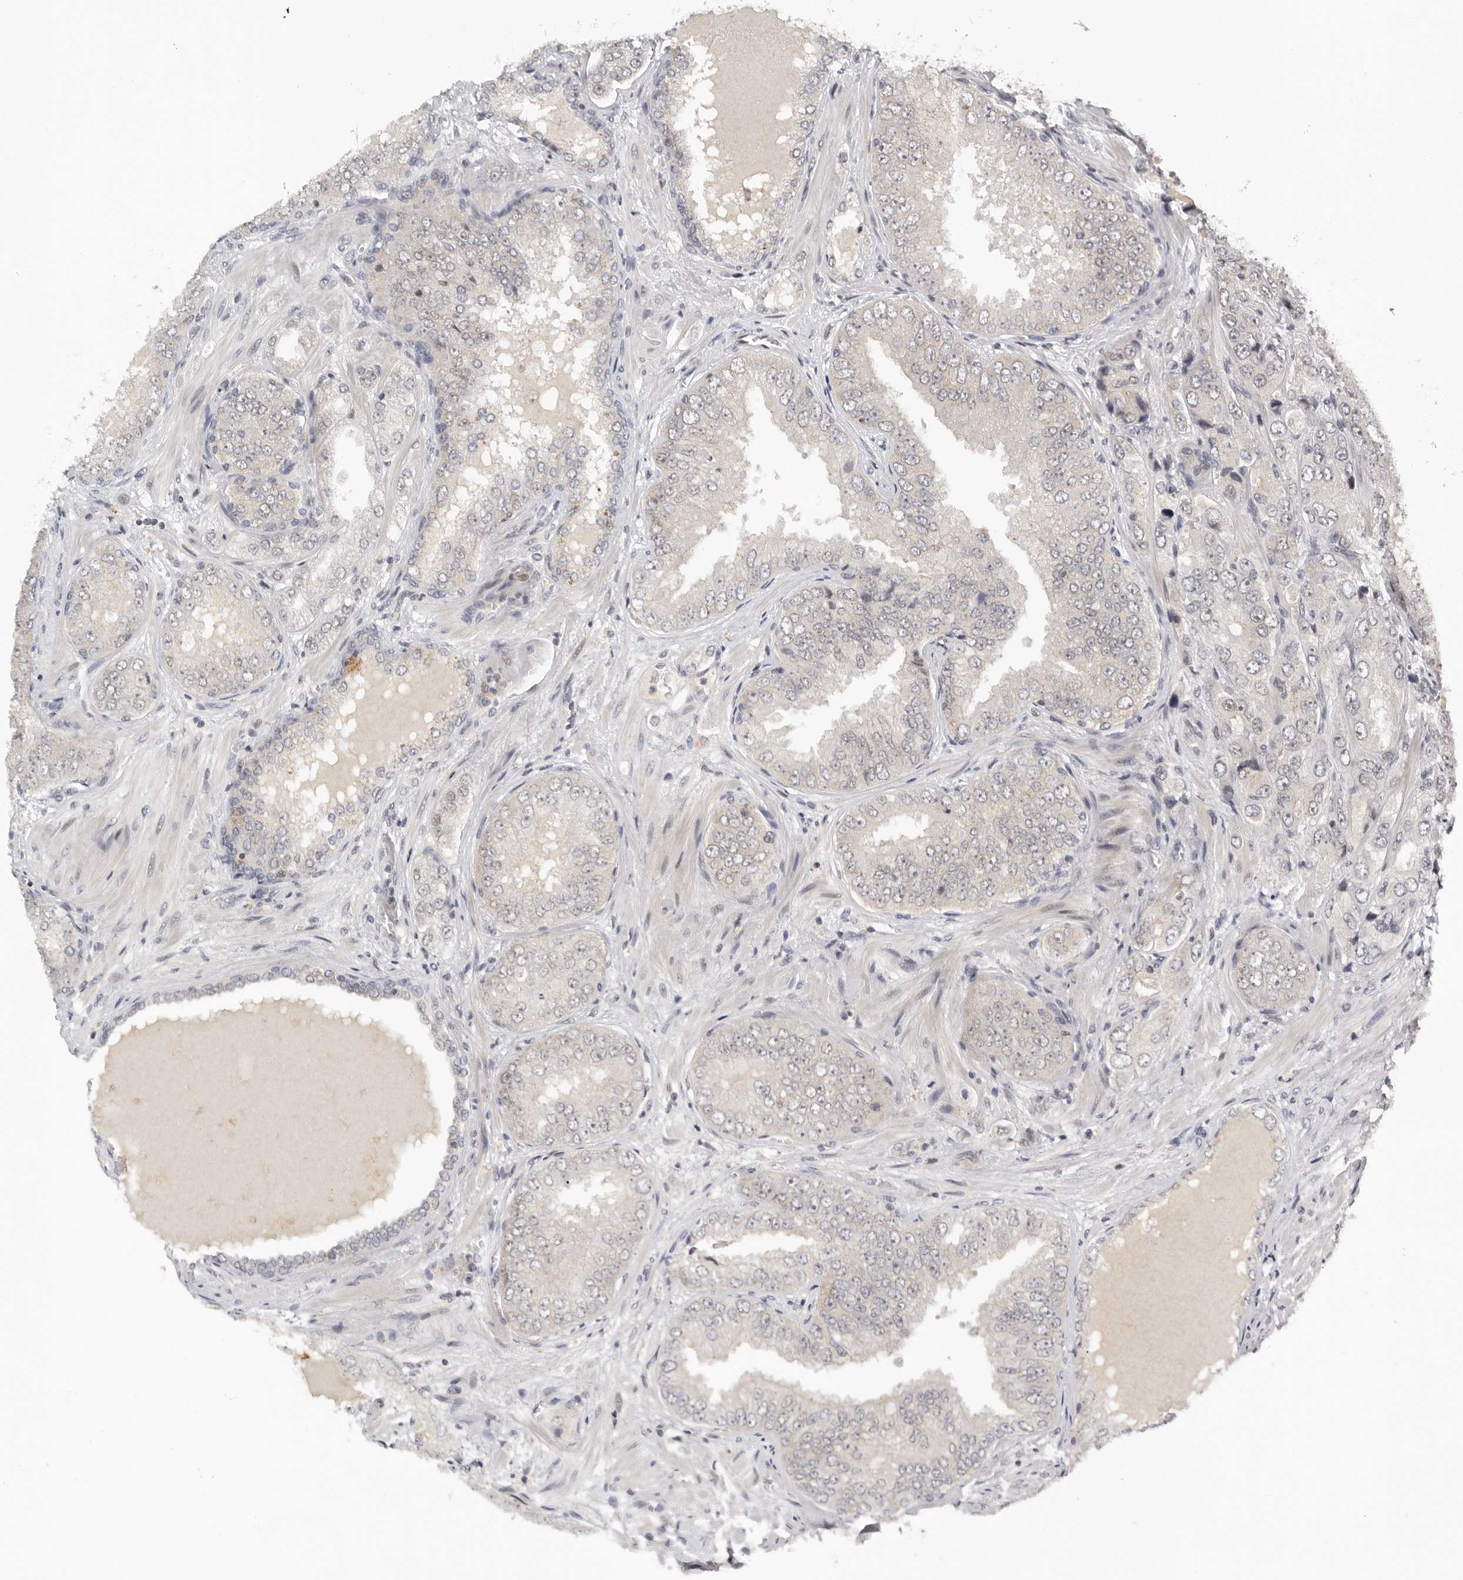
{"staining": {"intensity": "negative", "quantity": "none", "location": "none"}, "tissue": "prostate cancer", "cell_type": "Tumor cells", "image_type": "cancer", "snomed": [{"axis": "morphology", "description": "Adenocarcinoma, High grade"}, {"axis": "topography", "description": "Prostate"}], "caption": "This is an immunohistochemistry (IHC) photomicrograph of prostate cancer (high-grade adenocarcinoma). There is no positivity in tumor cells.", "gene": "KIF2B", "patient": {"sex": "male", "age": 58}}